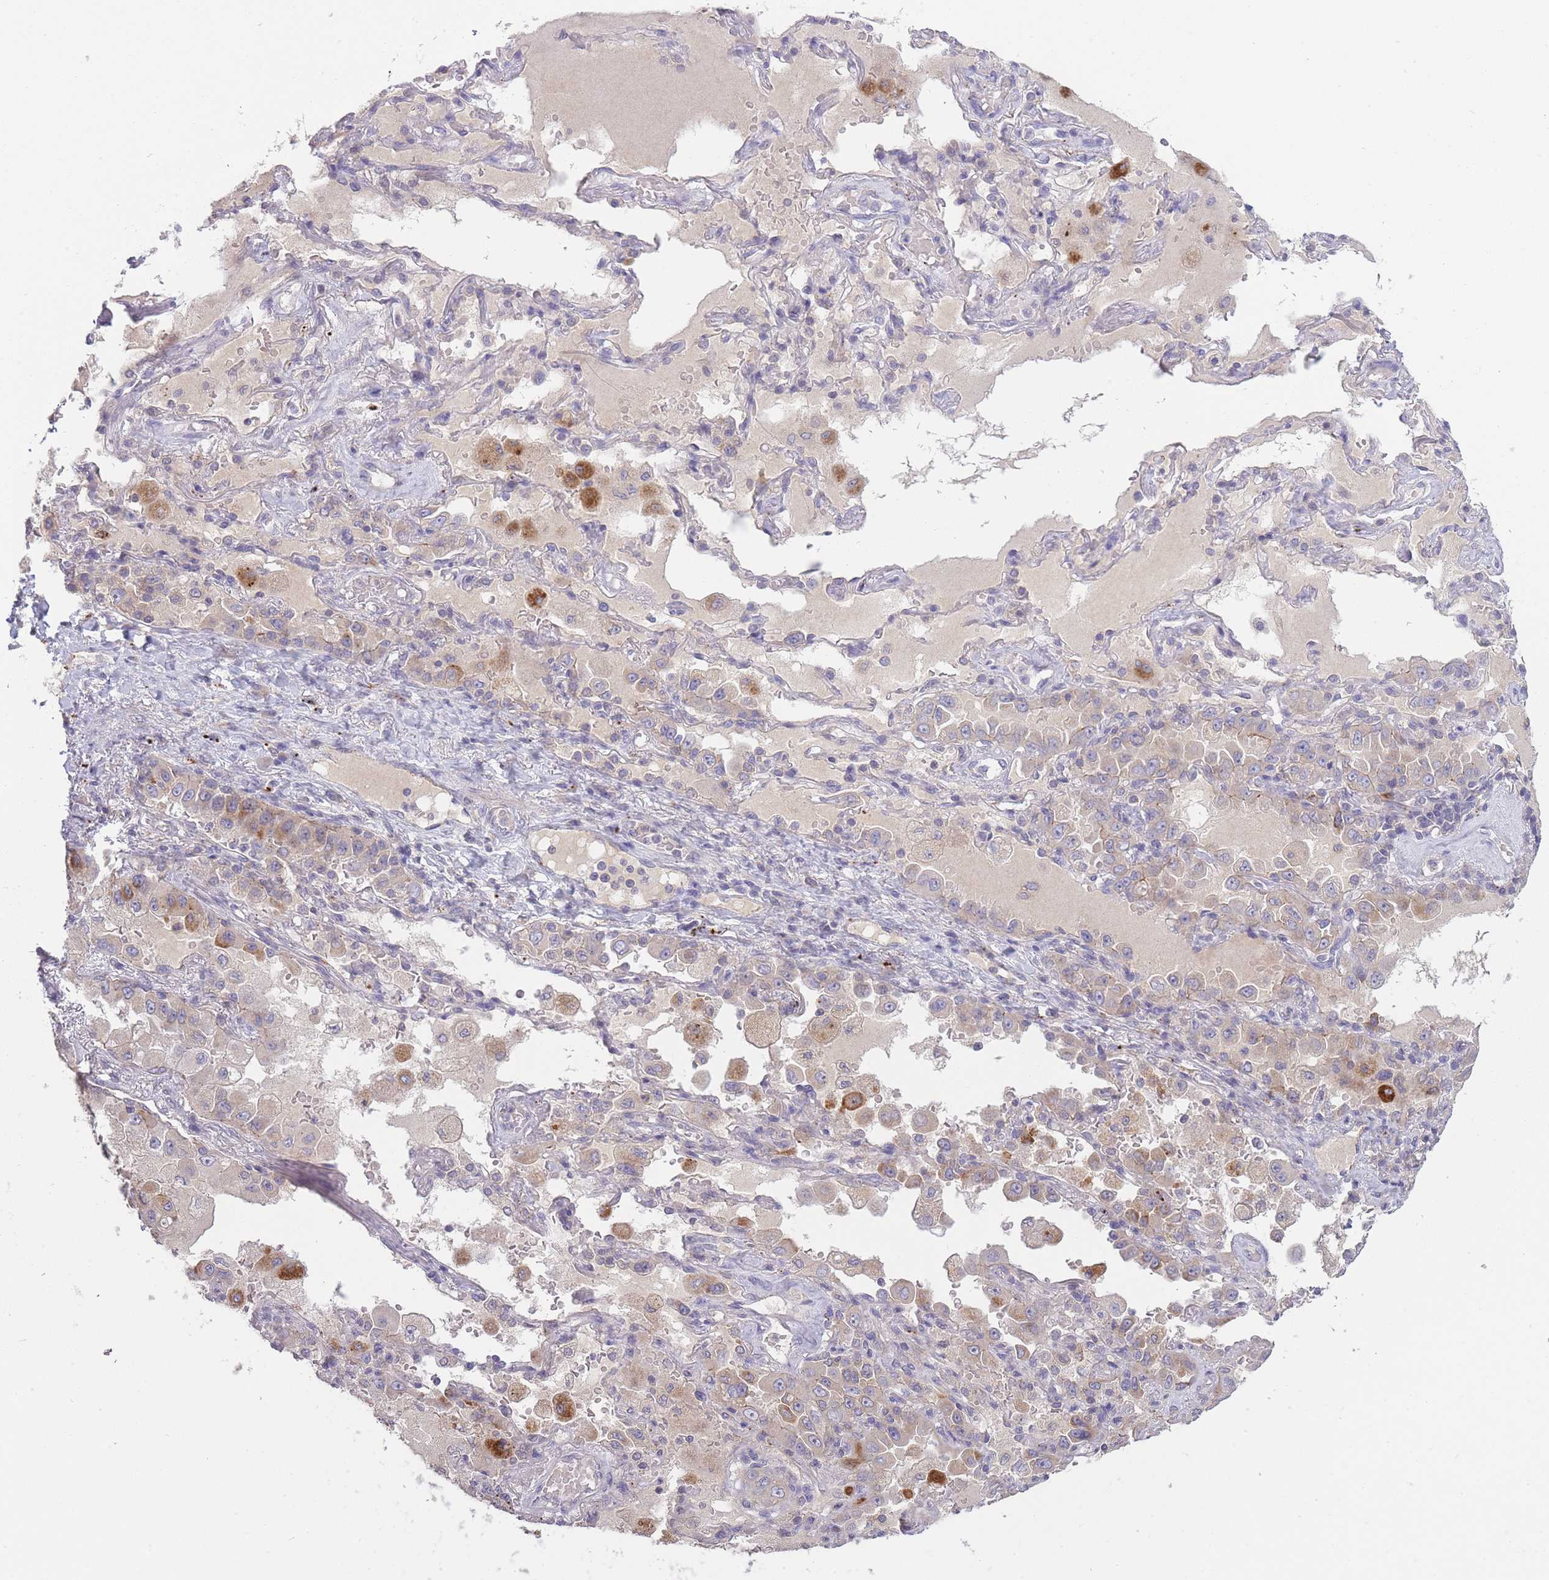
{"staining": {"intensity": "weak", "quantity": "<25%", "location": "cytoplasmic/membranous"}, "tissue": "lung cancer", "cell_type": "Tumor cells", "image_type": "cancer", "snomed": [{"axis": "morphology", "description": "Squamous cell carcinoma, NOS"}, {"axis": "topography", "description": "Lung"}], "caption": "Lung cancer stained for a protein using immunohistochemistry (IHC) reveals no positivity tumor cells.", "gene": "TRIM61", "patient": {"sex": "male", "age": 74}}